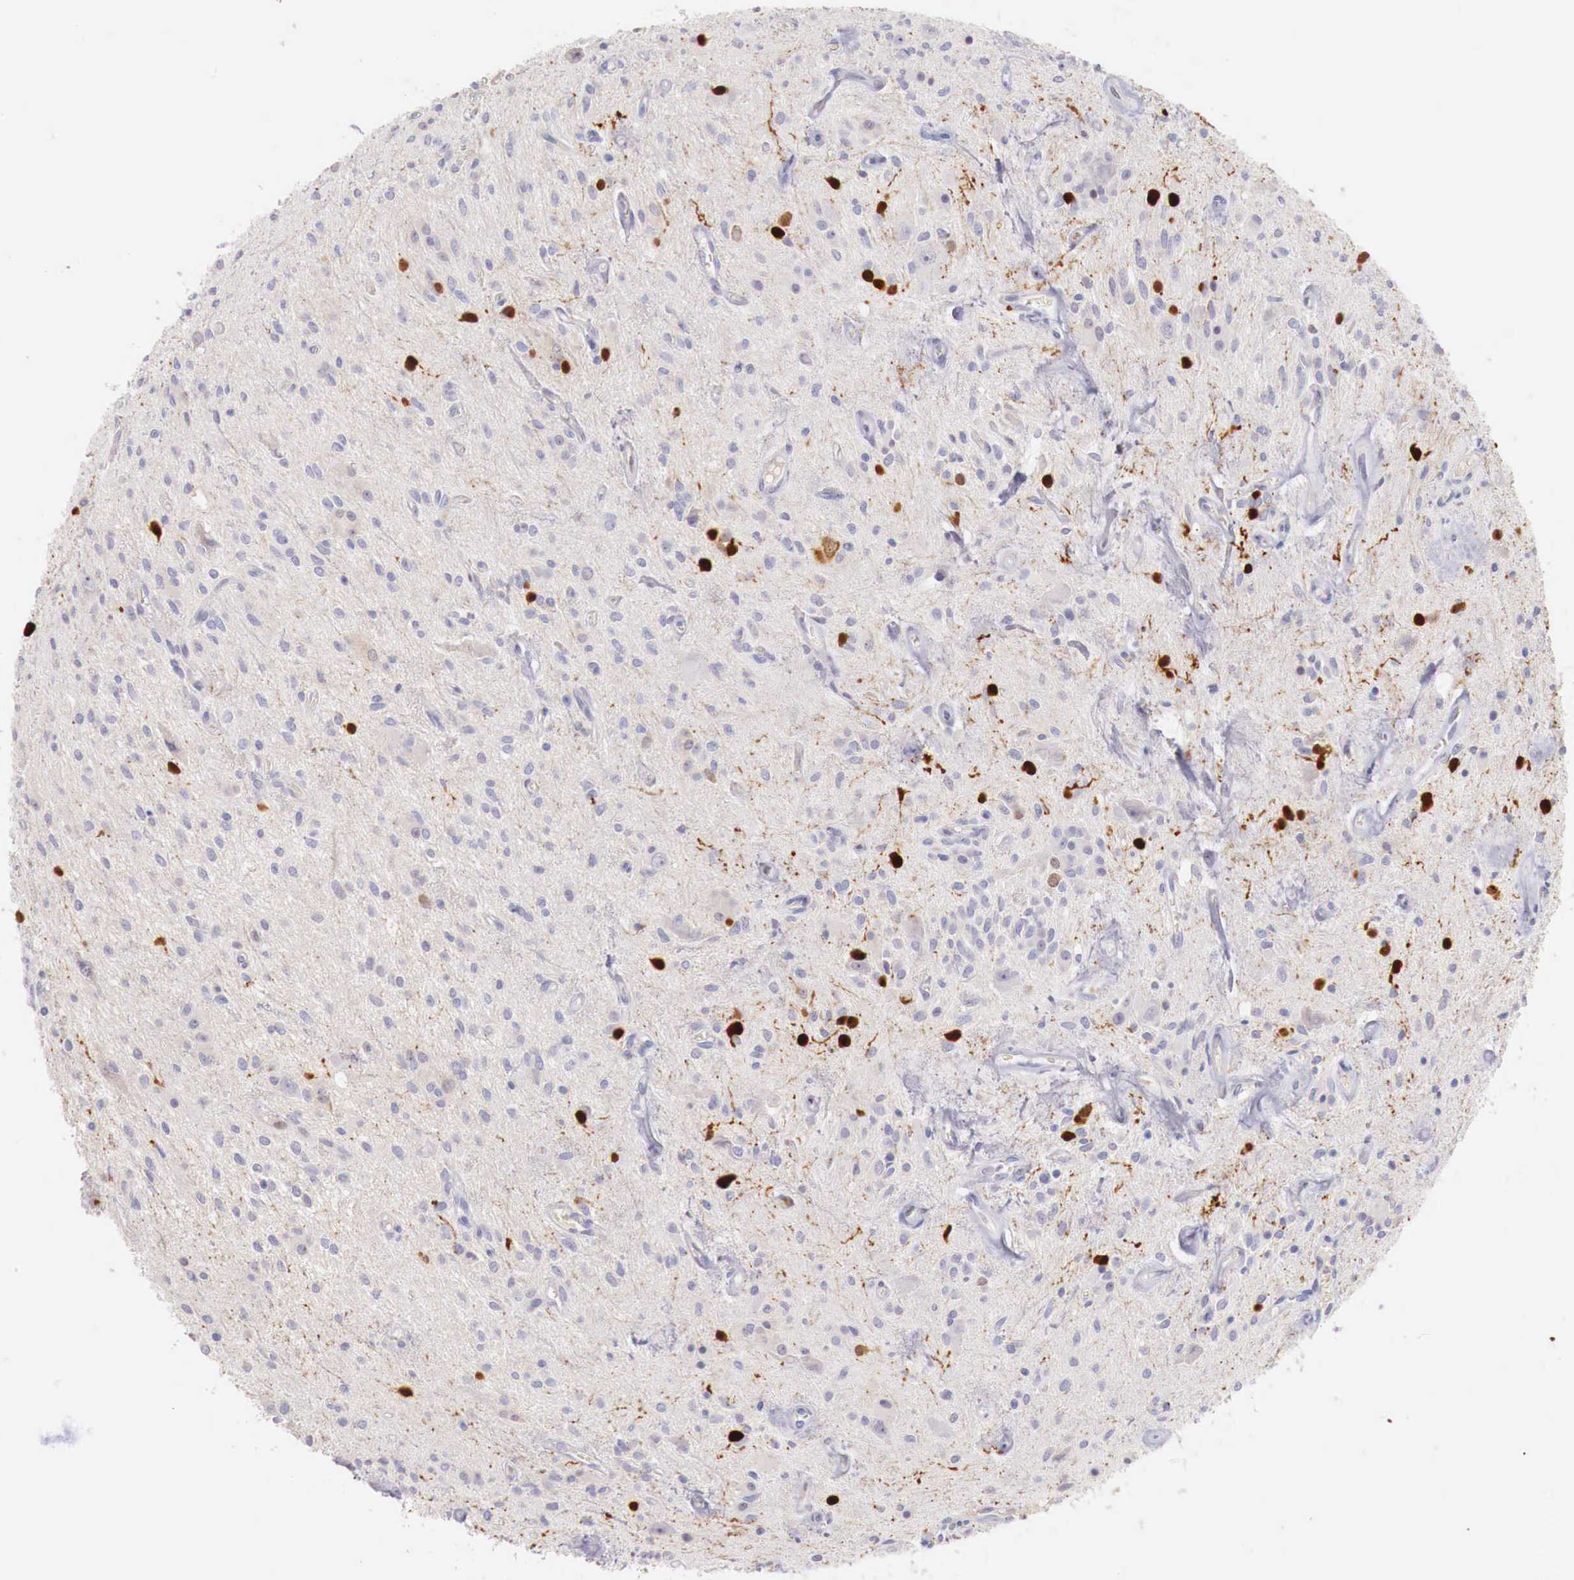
{"staining": {"intensity": "strong", "quantity": "<25%", "location": "cytoplasmic/membranous,nuclear"}, "tissue": "glioma", "cell_type": "Tumor cells", "image_type": "cancer", "snomed": [{"axis": "morphology", "description": "Glioma, malignant, Low grade"}, {"axis": "topography", "description": "Brain"}], "caption": "Immunohistochemical staining of low-grade glioma (malignant) demonstrates medium levels of strong cytoplasmic/membranous and nuclear positivity in about <25% of tumor cells.", "gene": "ITIH6", "patient": {"sex": "female", "age": 15}}